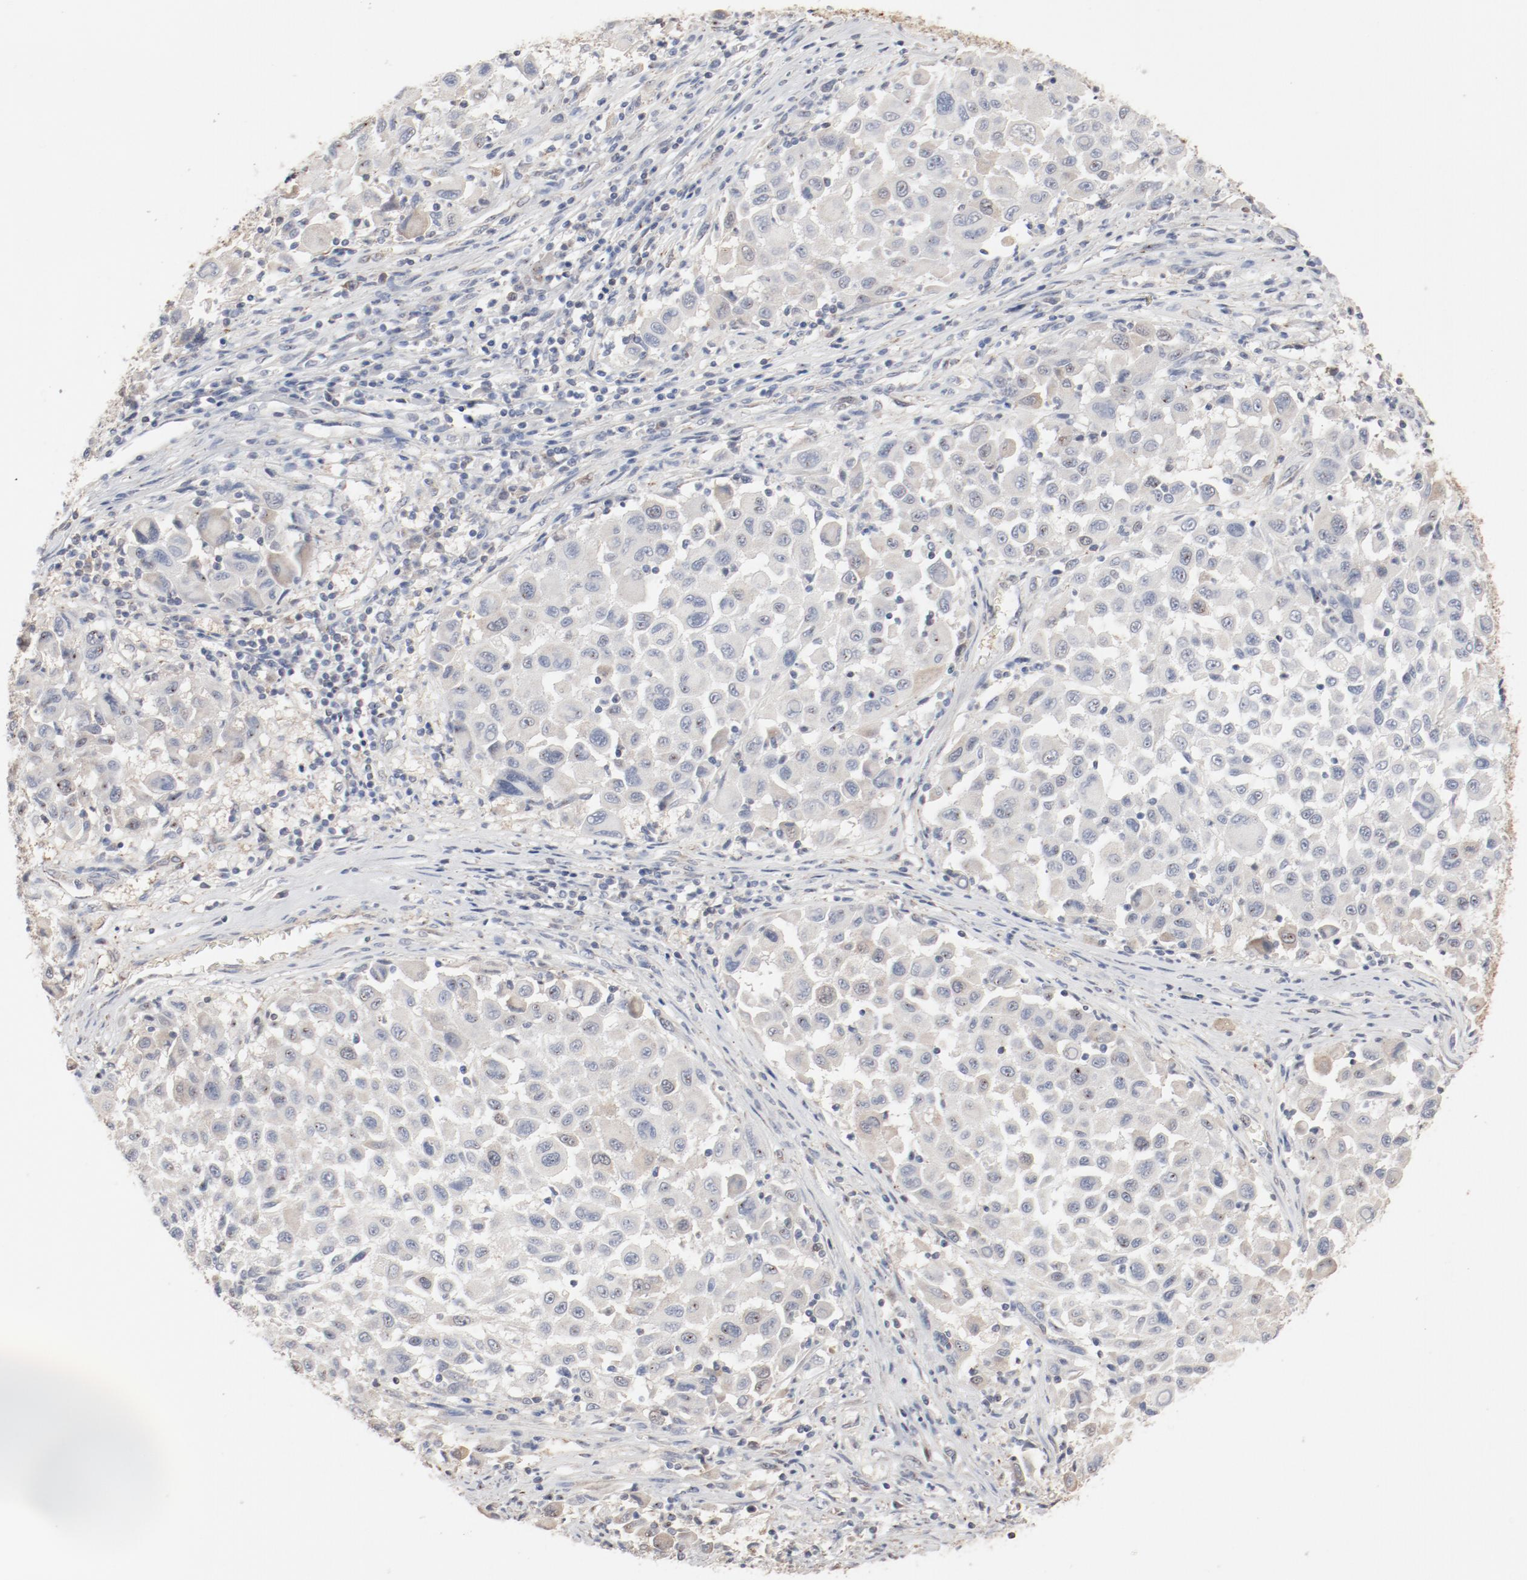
{"staining": {"intensity": "negative", "quantity": "none", "location": "none"}, "tissue": "melanoma", "cell_type": "Tumor cells", "image_type": "cancer", "snomed": [{"axis": "morphology", "description": "Malignant melanoma, Metastatic site"}, {"axis": "topography", "description": "Lymph node"}], "caption": "This is an immunohistochemistry image of human malignant melanoma (metastatic site). There is no expression in tumor cells.", "gene": "CDK1", "patient": {"sex": "male", "age": 61}}